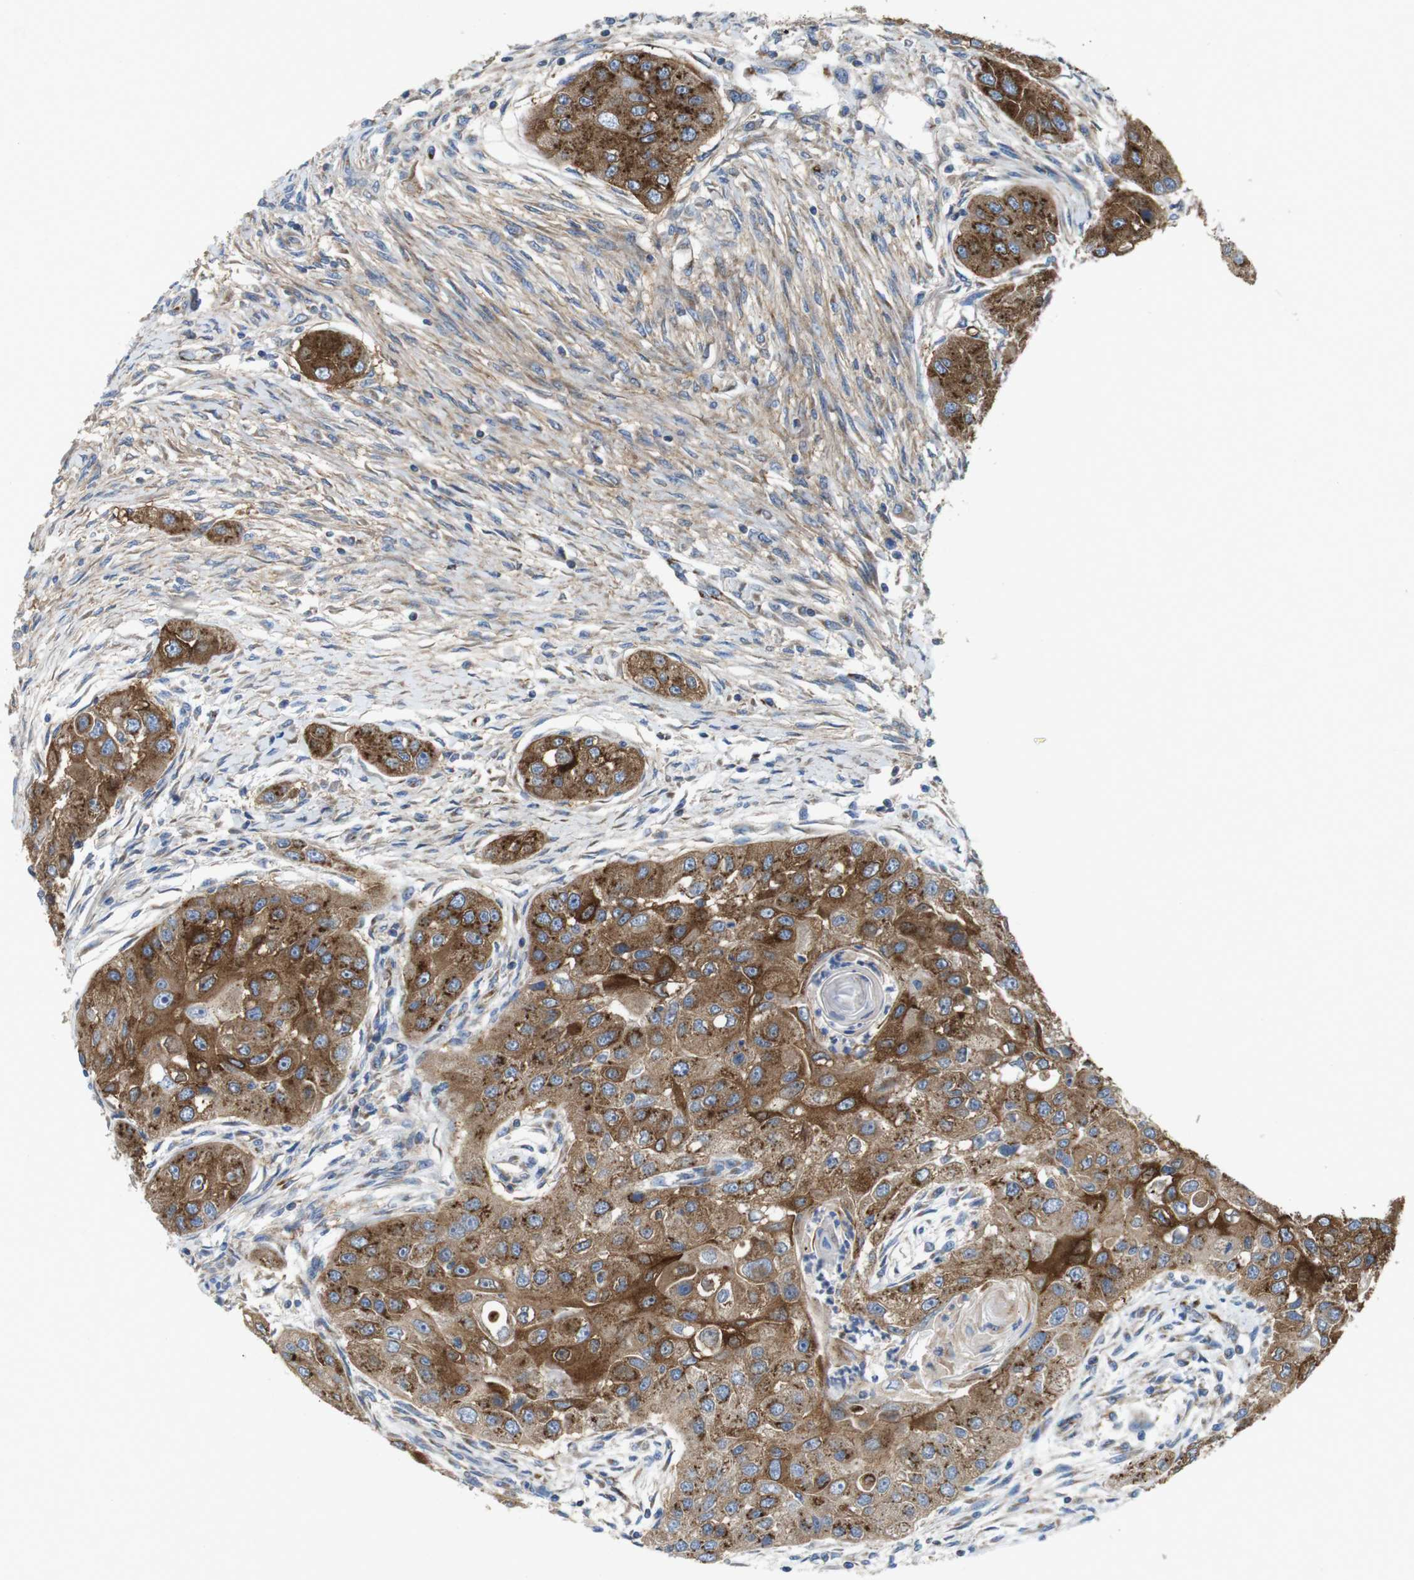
{"staining": {"intensity": "strong", "quantity": "25%-75%", "location": "cytoplasmic/membranous"}, "tissue": "head and neck cancer", "cell_type": "Tumor cells", "image_type": "cancer", "snomed": [{"axis": "morphology", "description": "Normal tissue, NOS"}, {"axis": "morphology", "description": "Squamous cell carcinoma, NOS"}, {"axis": "topography", "description": "Skeletal muscle"}, {"axis": "topography", "description": "Head-Neck"}], "caption": "A brown stain shows strong cytoplasmic/membranous positivity of a protein in squamous cell carcinoma (head and neck) tumor cells.", "gene": "EFCAB14", "patient": {"sex": "male", "age": 51}}